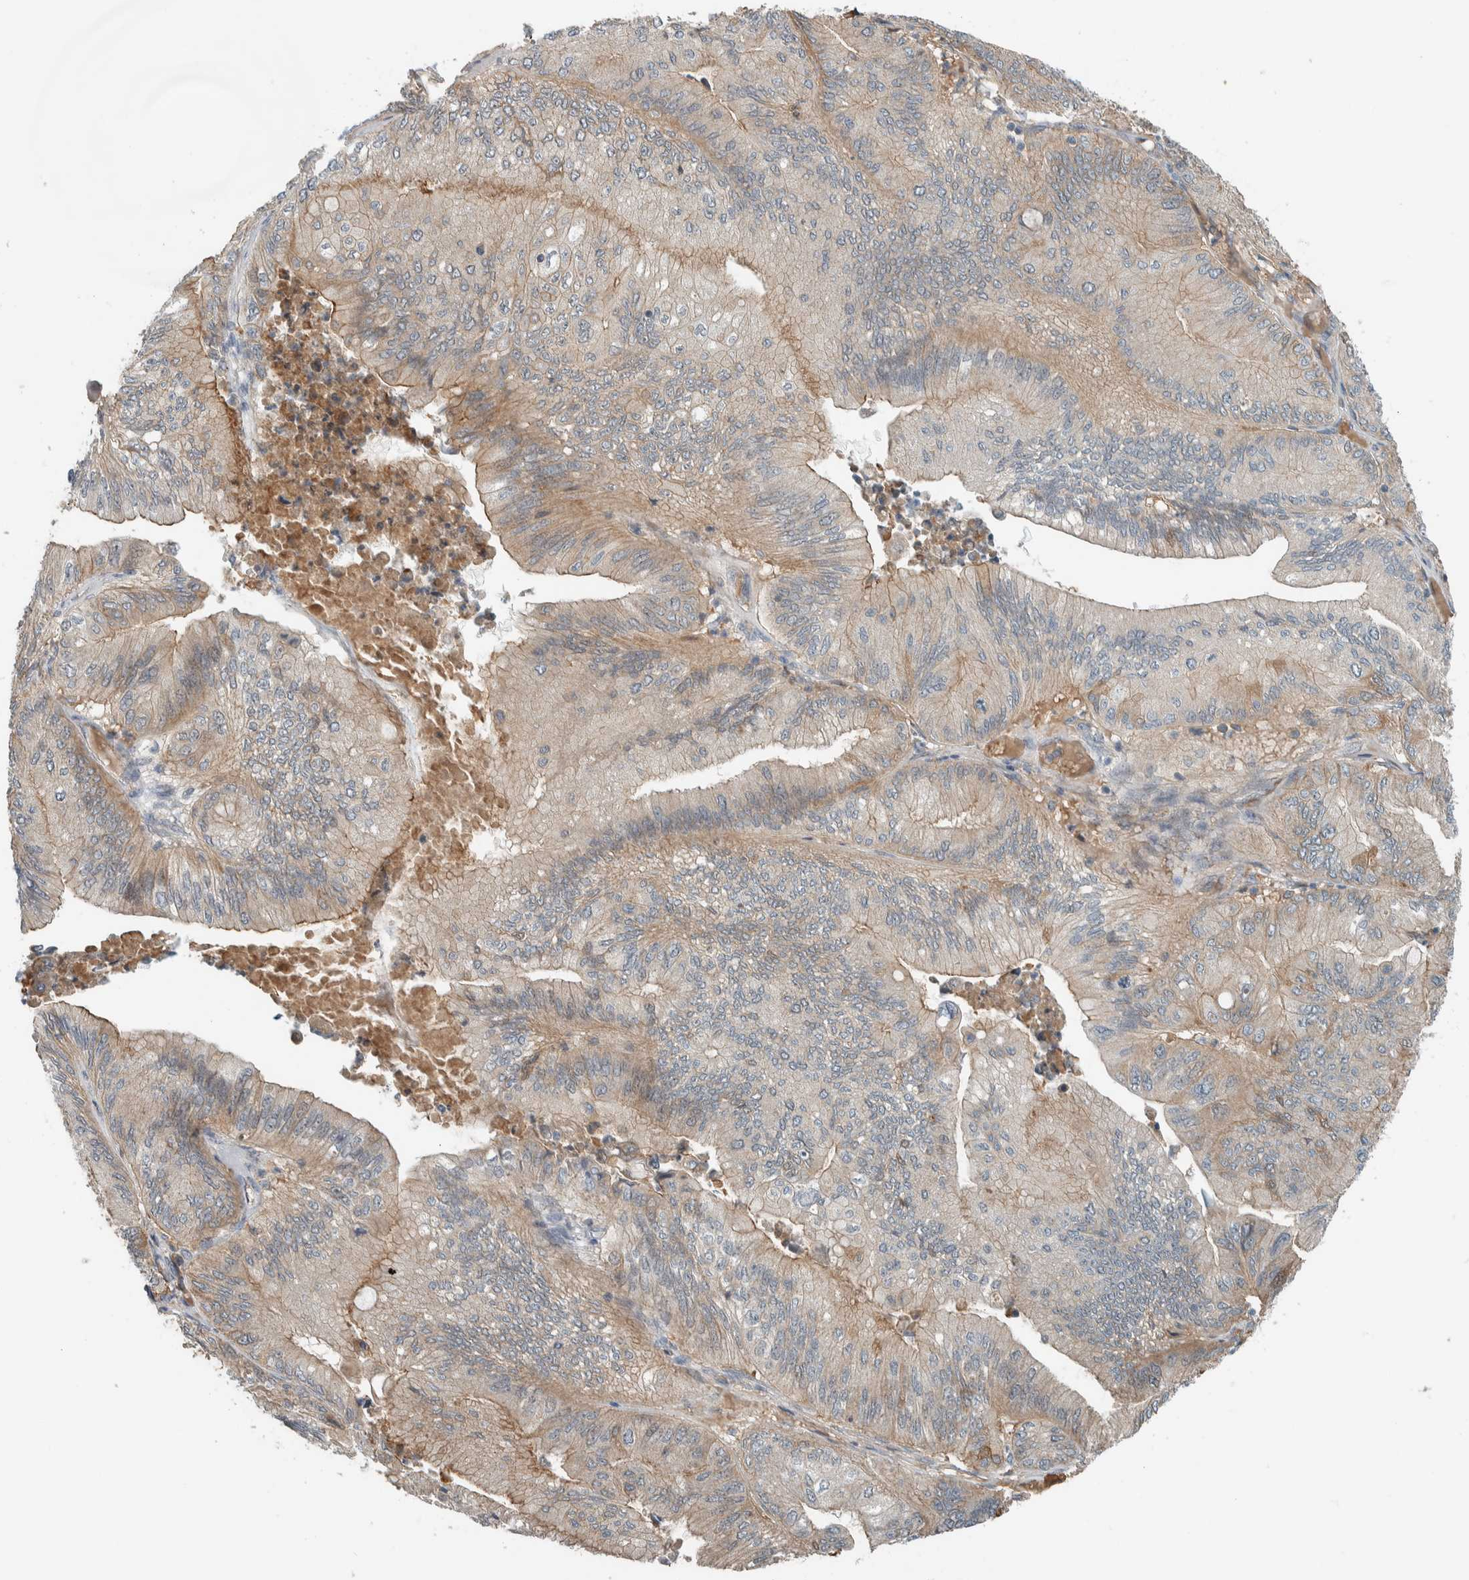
{"staining": {"intensity": "weak", "quantity": ">75%", "location": "cytoplasmic/membranous"}, "tissue": "ovarian cancer", "cell_type": "Tumor cells", "image_type": "cancer", "snomed": [{"axis": "morphology", "description": "Cystadenocarcinoma, mucinous, NOS"}, {"axis": "topography", "description": "Ovary"}], "caption": "High-power microscopy captured an immunohistochemistry micrograph of ovarian cancer, revealing weak cytoplasmic/membranous staining in approximately >75% of tumor cells.", "gene": "ARMC7", "patient": {"sex": "female", "age": 61}}